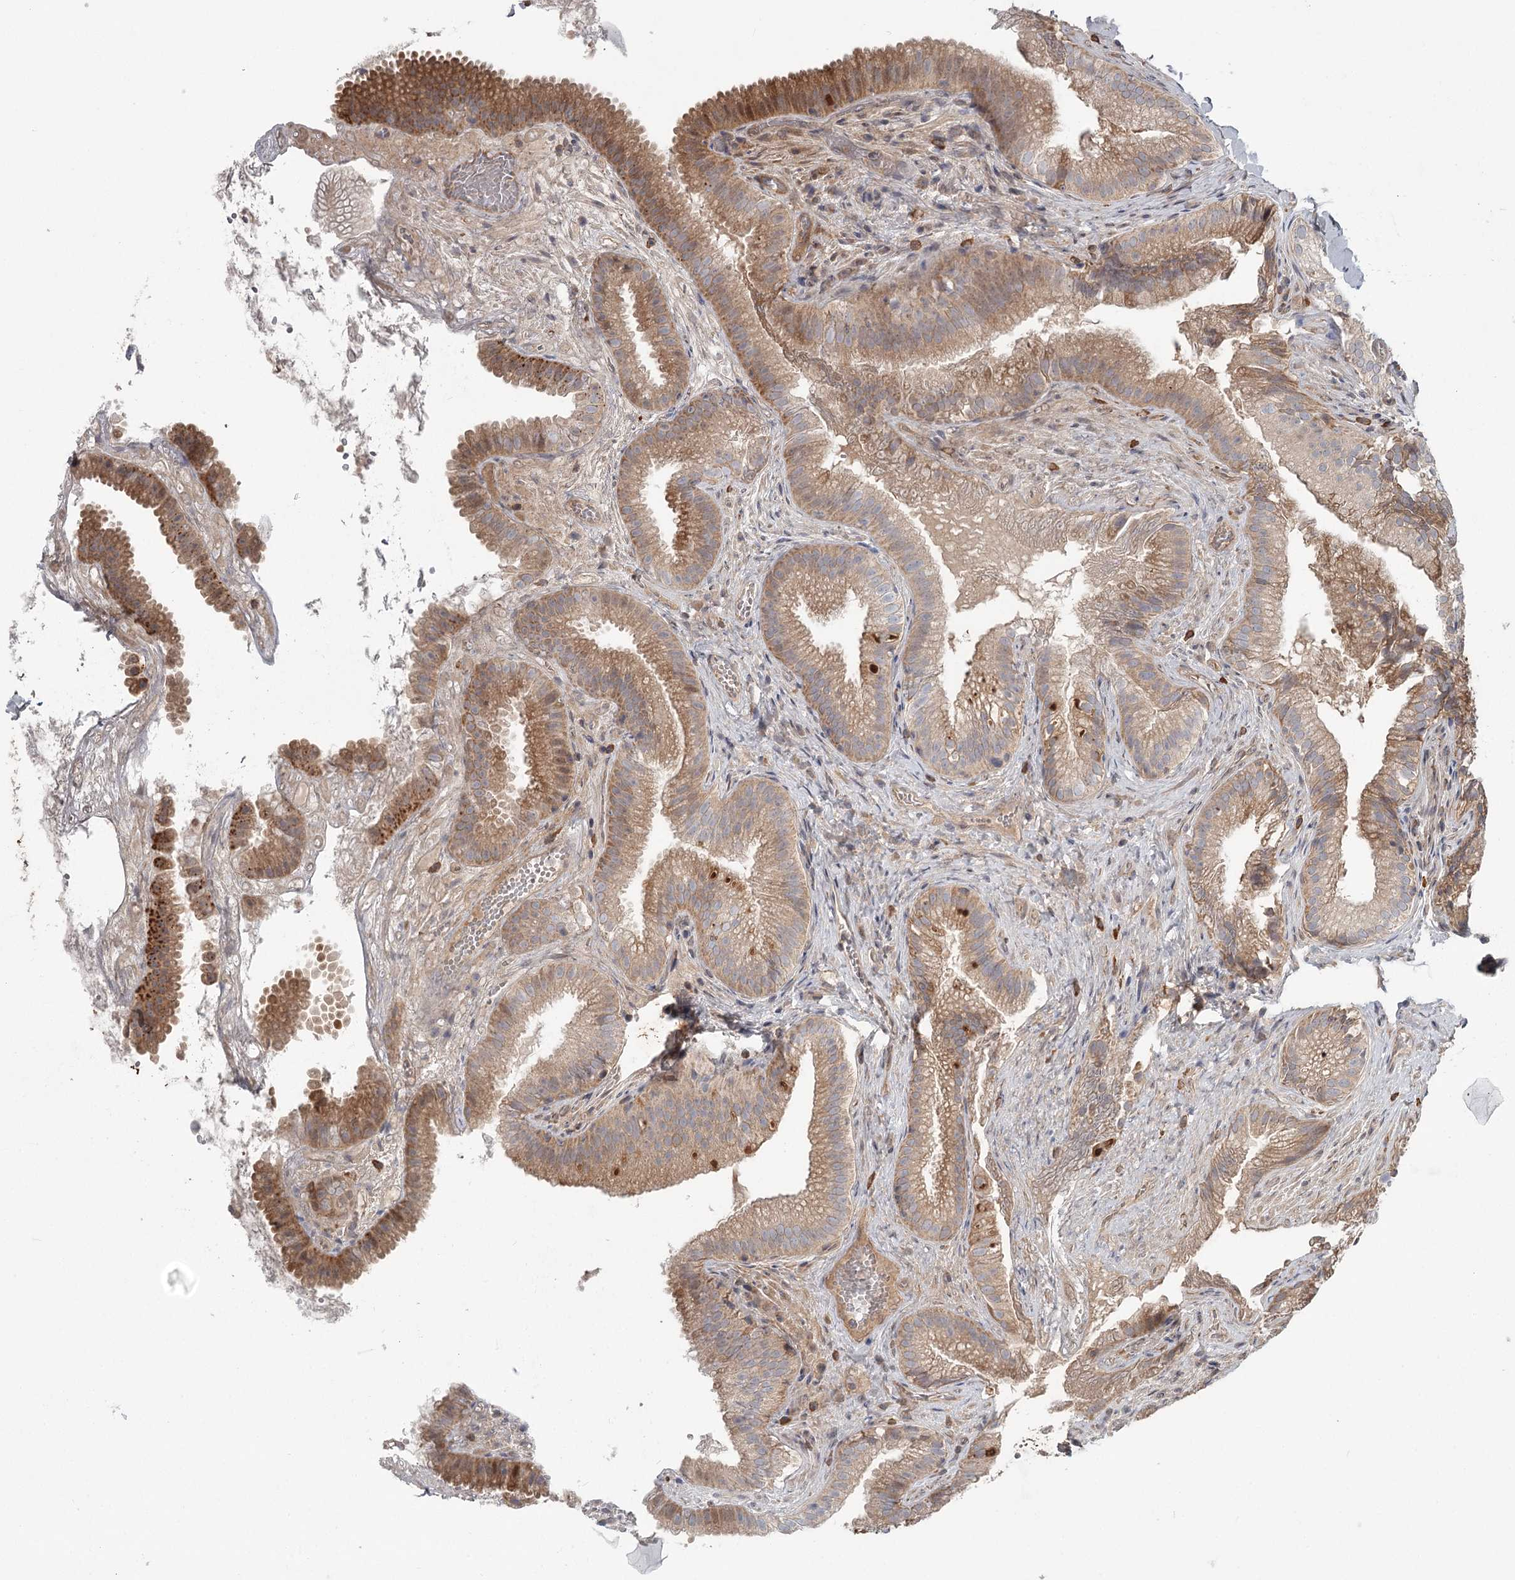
{"staining": {"intensity": "moderate", "quantity": ">75%", "location": "cytoplasmic/membranous"}, "tissue": "gallbladder", "cell_type": "Glandular cells", "image_type": "normal", "snomed": [{"axis": "morphology", "description": "Normal tissue, NOS"}, {"axis": "topography", "description": "Gallbladder"}], "caption": "Immunohistochemistry image of benign gallbladder: human gallbladder stained using immunohistochemistry exhibits medium levels of moderate protein expression localized specifically in the cytoplasmic/membranous of glandular cells, appearing as a cytoplasmic/membranous brown color.", "gene": "DHRS9", "patient": {"sex": "female", "age": 30}}